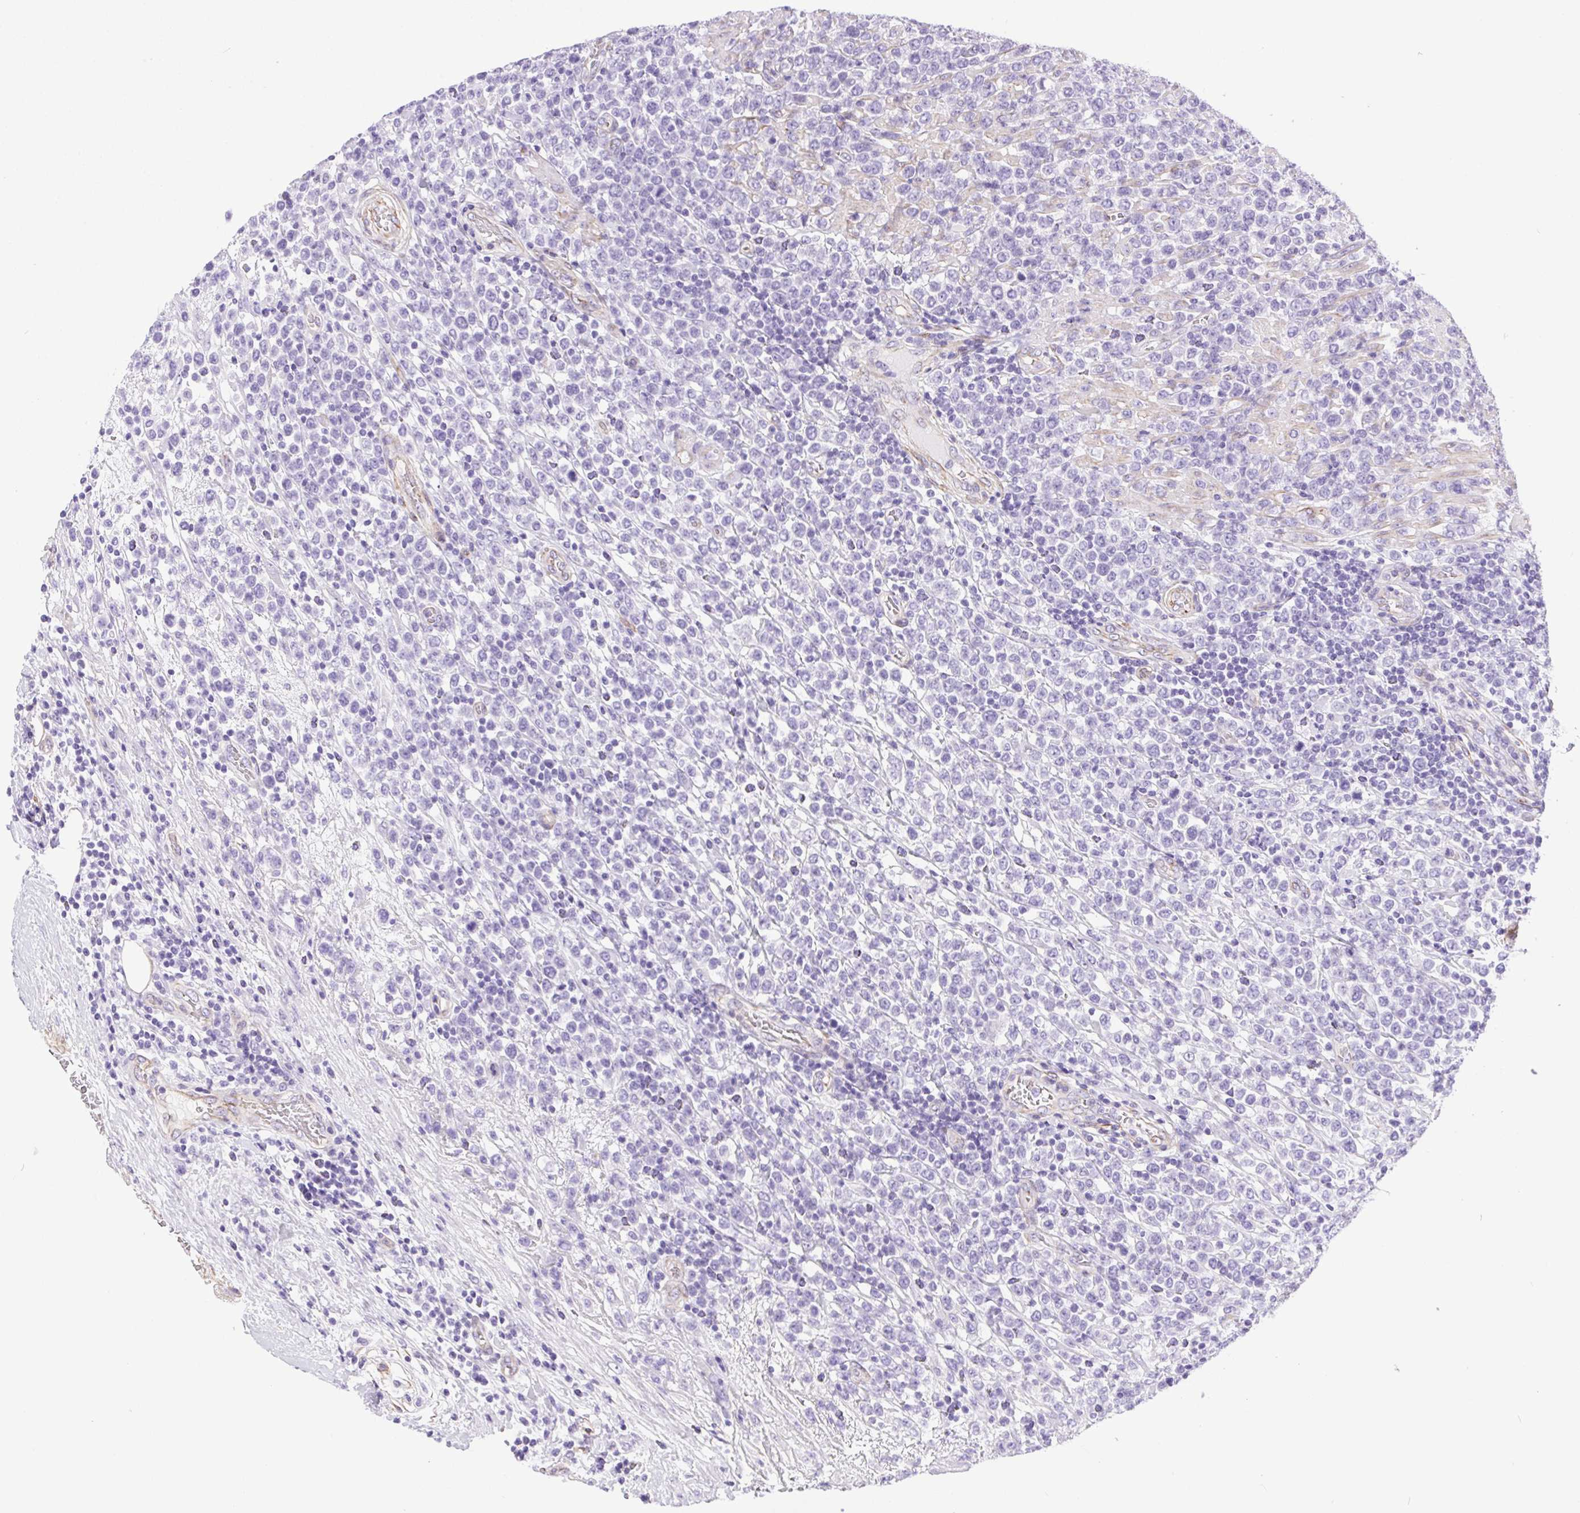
{"staining": {"intensity": "negative", "quantity": "none", "location": "none"}, "tissue": "lymphoma", "cell_type": "Tumor cells", "image_type": "cancer", "snomed": [{"axis": "morphology", "description": "Malignant lymphoma, non-Hodgkin's type, High grade"}, {"axis": "topography", "description": "Soft tissue"}], "caption": "Tumor cells show no significant protein expression in lymphoma. (Stains: DAB immunohistochemistry (IHC) with hematoxylin counter stain, Microscopy: brightfield microscopy at high magnification).", "gene": "SHCBP1L", "patient": {"sex": "female", "age": 56}}